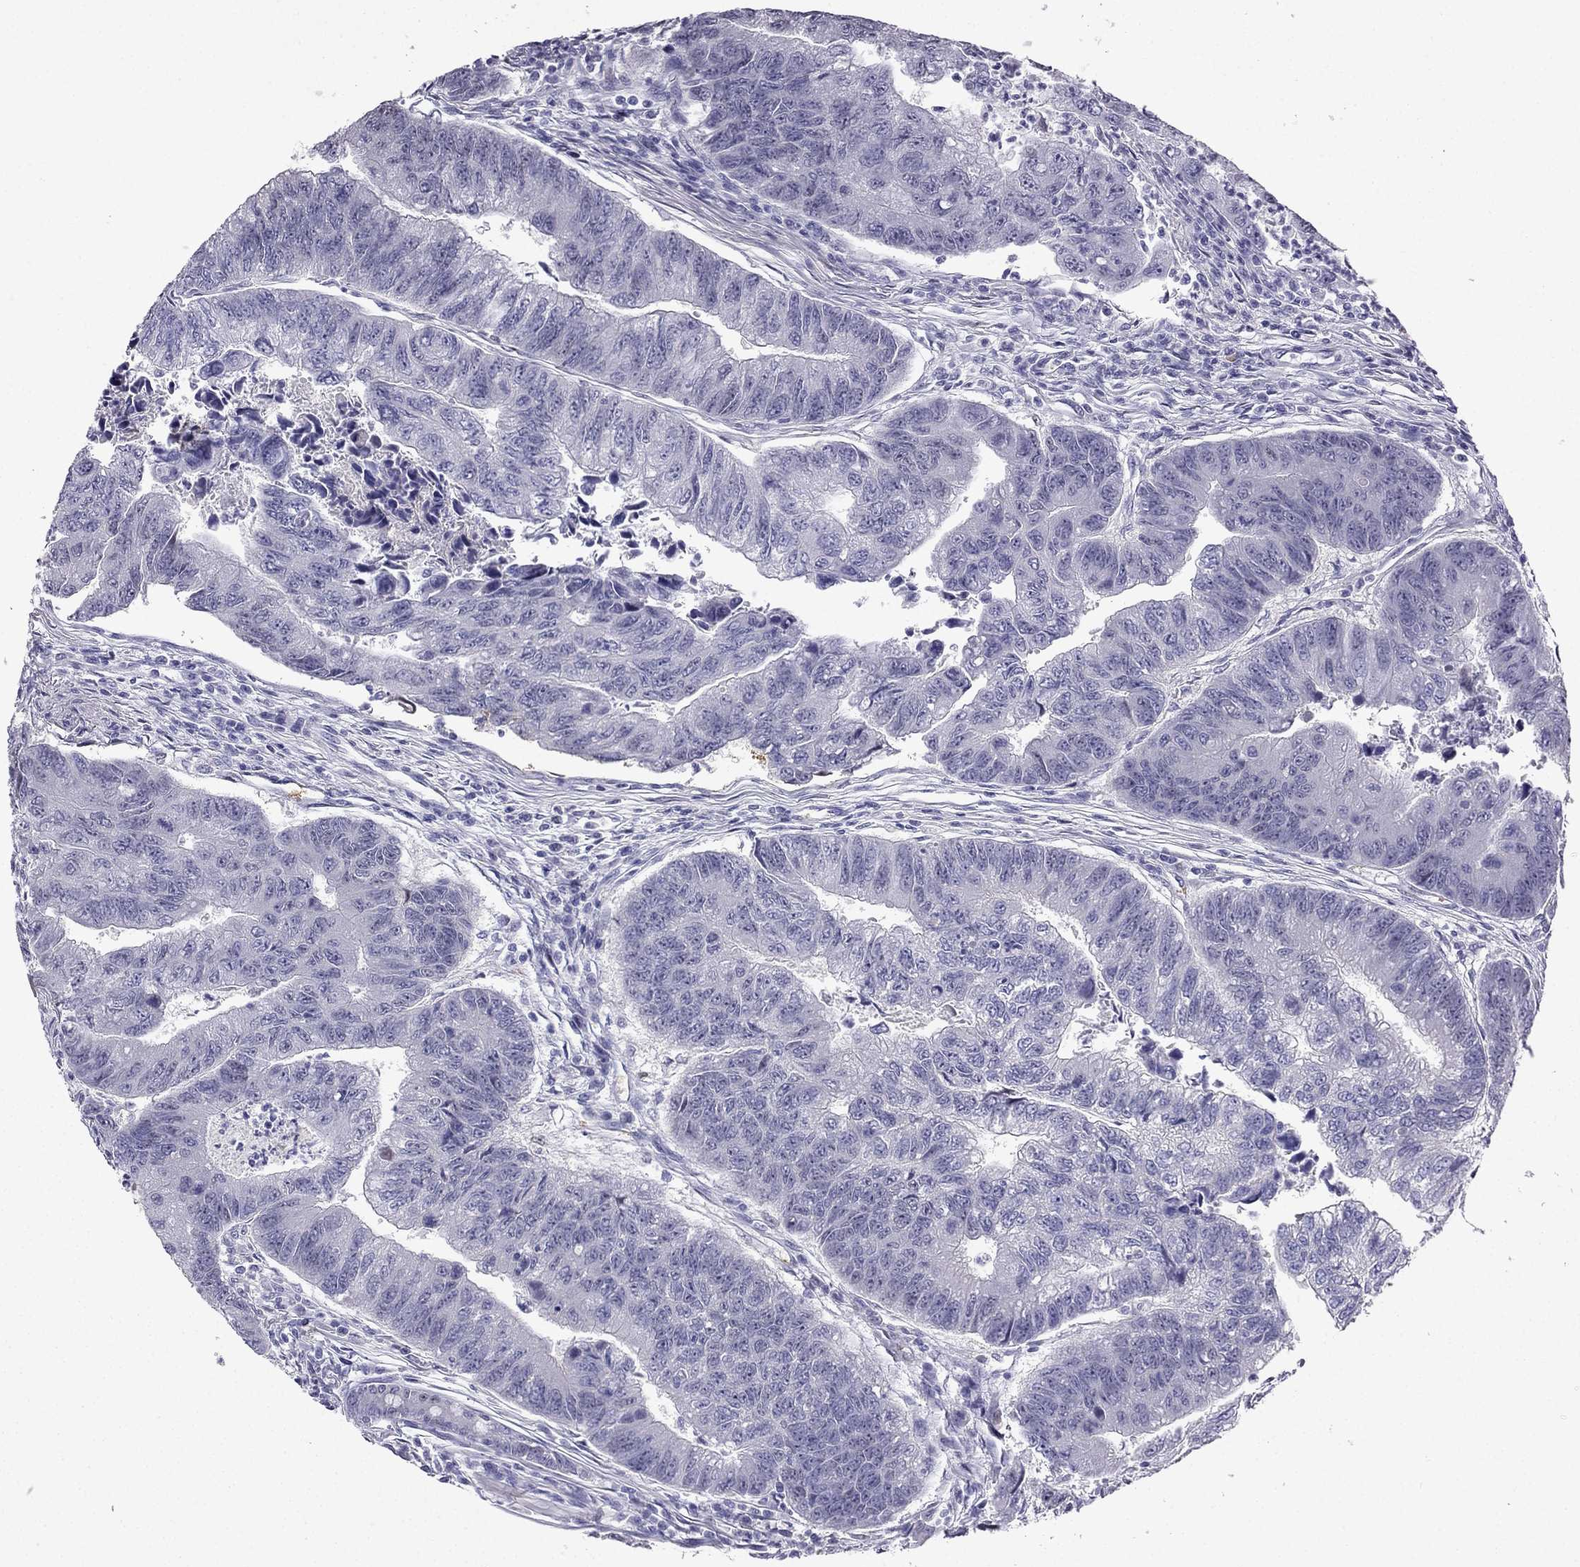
{"staining": {"intensity": "negative", "quantity": "none", "location": "none"}, "tissue": "colorectal cancer", "cell_type": "Tumor cells", "image_type": "cancer", "snomed": [{"axis": "morphology", "description": "Adenocarcinoma, NOS"}, {"axis": "topography", "description": "Colon"}], "caption": "A high-resolution image shows immunohistochemistry staining of colorectal cancer (adenocarcinoma), which shows no significant positivity in tumor cells.", "gene": "UHRF1", "patient": {"sex": "female", "age": 65}}